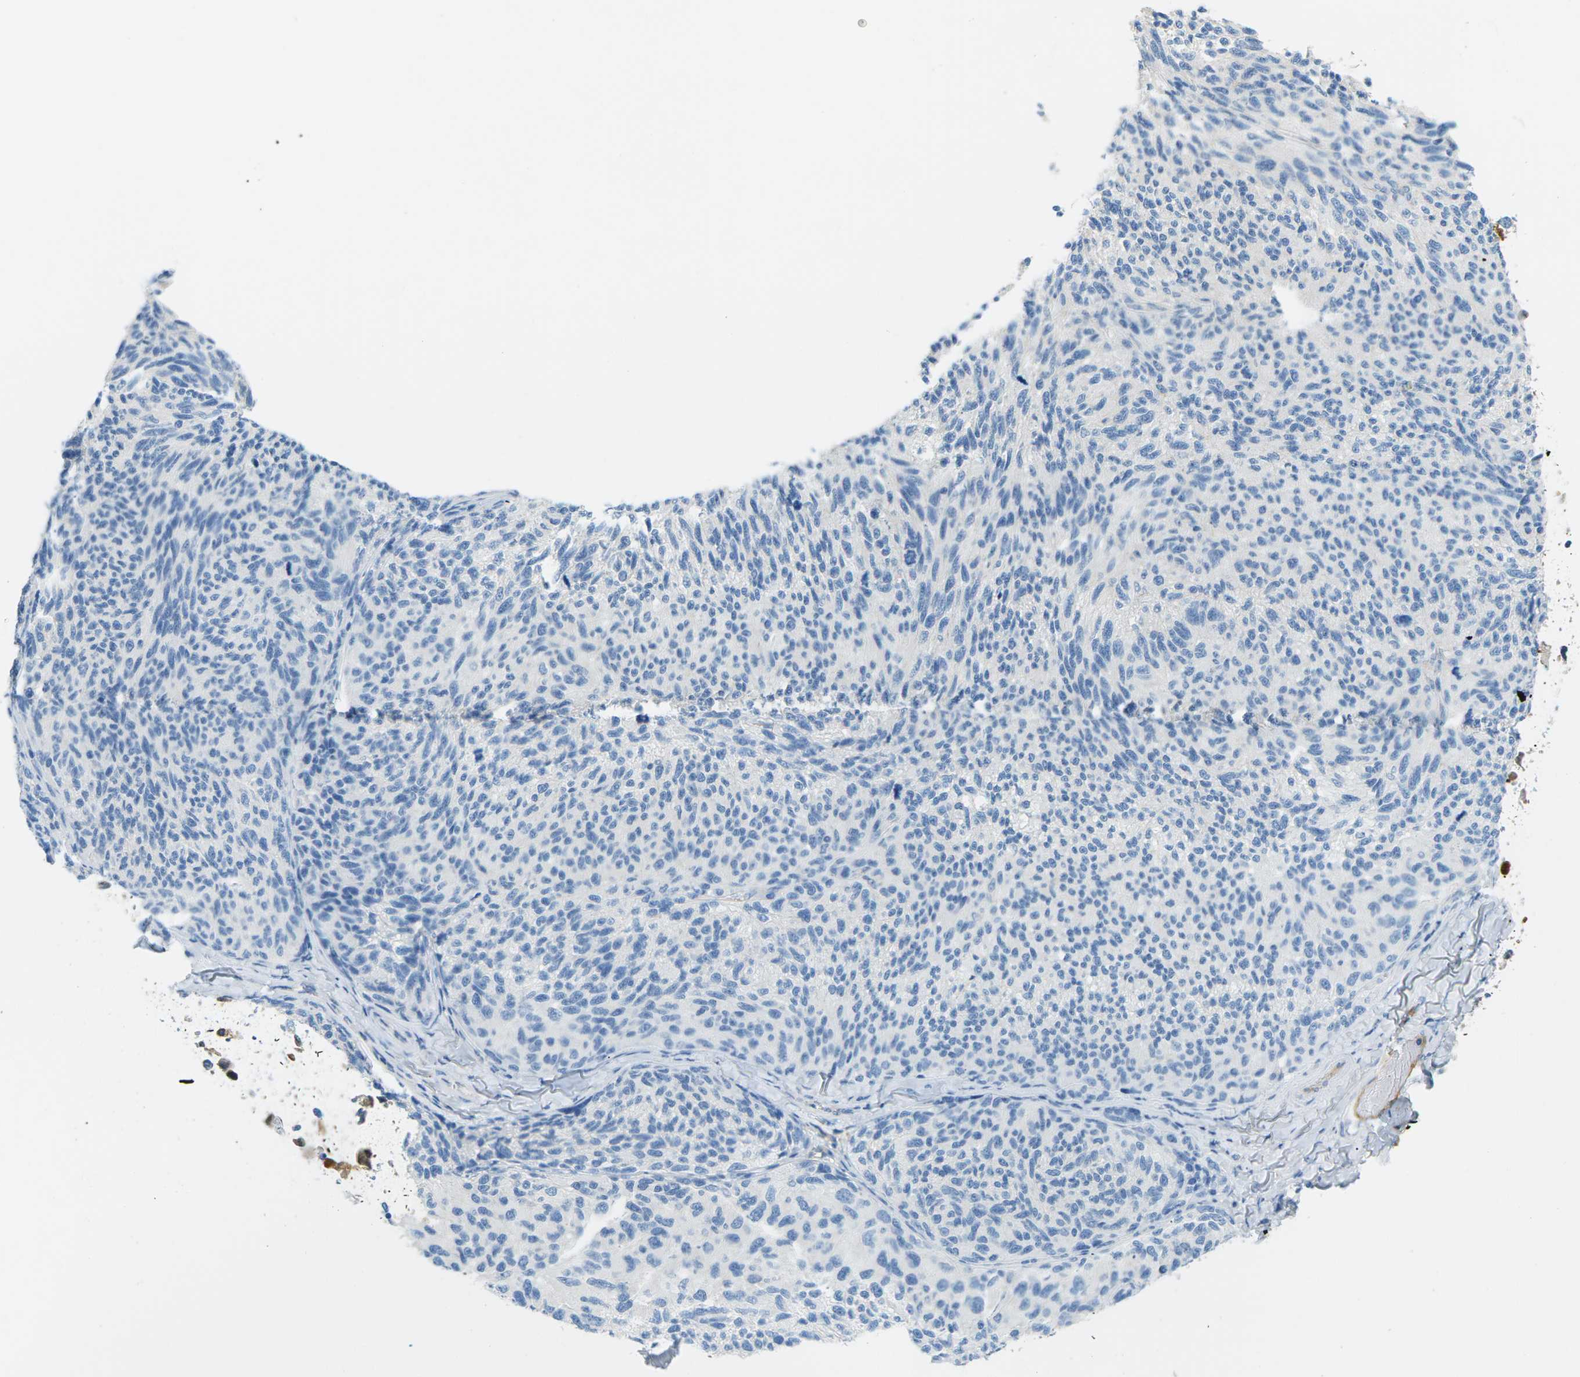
{"staining": {"intensity": "negative", "quantity": "none", "location": "none"}, "tissue": "melanoma", "cell_type": "Tumor cells", "image_type": "cancer", "snomed": [{"axis": "morphology", "description": "Malignant melanoma, NOS"}, {"axis": "topography", "description": "Skin"}], "caption": "Tumor cells are negative for protein expression in human malignant melanoma.", "gene": "CFI", "patient": {"sex": "female", "age": 73}}